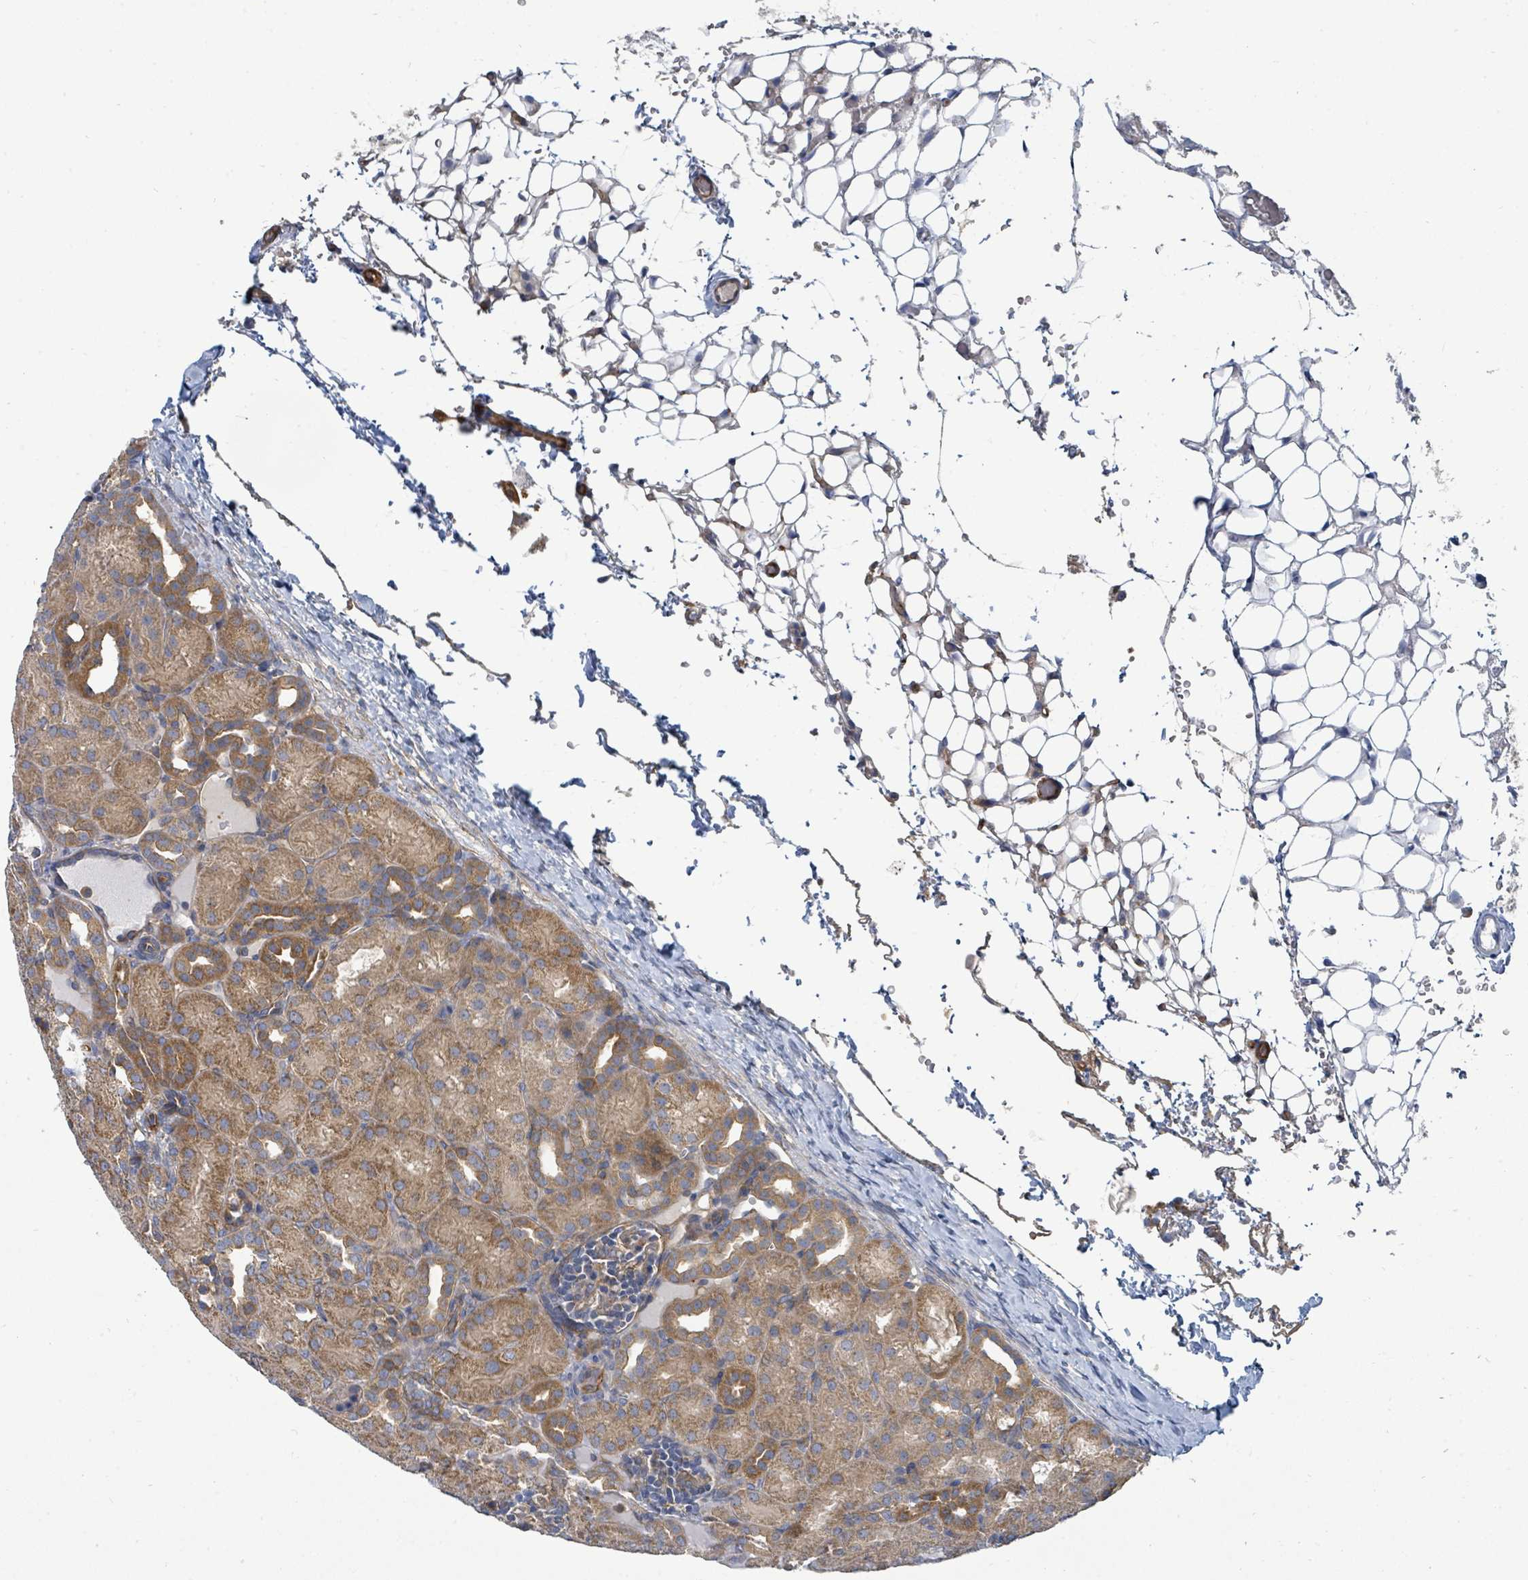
{"staining": {"intensity": "moderate", "quantity": "<25%", "location": "cytoplasmic/membranous"}, "tissue": "kidney", "cell_type": "Cells in glomeruli", "image_type": "normal", "snomed": [{"axis": "morphology", "description": "Normal tissue, NOS"}, {"axis": "topography", "description": "Kidney"}], "caption": "Protein staining of unremarkable kidney exhibits moderate cytoplasmic/membranous expression in about <25% of cells in glomeruli. The protein is stained brown, and the nuclei are stained in blue (DAB IHC with brightfield microscopy, high magnification).", "gene": "BOLA2B", "patient": {"sex": "male", "age": 1}}